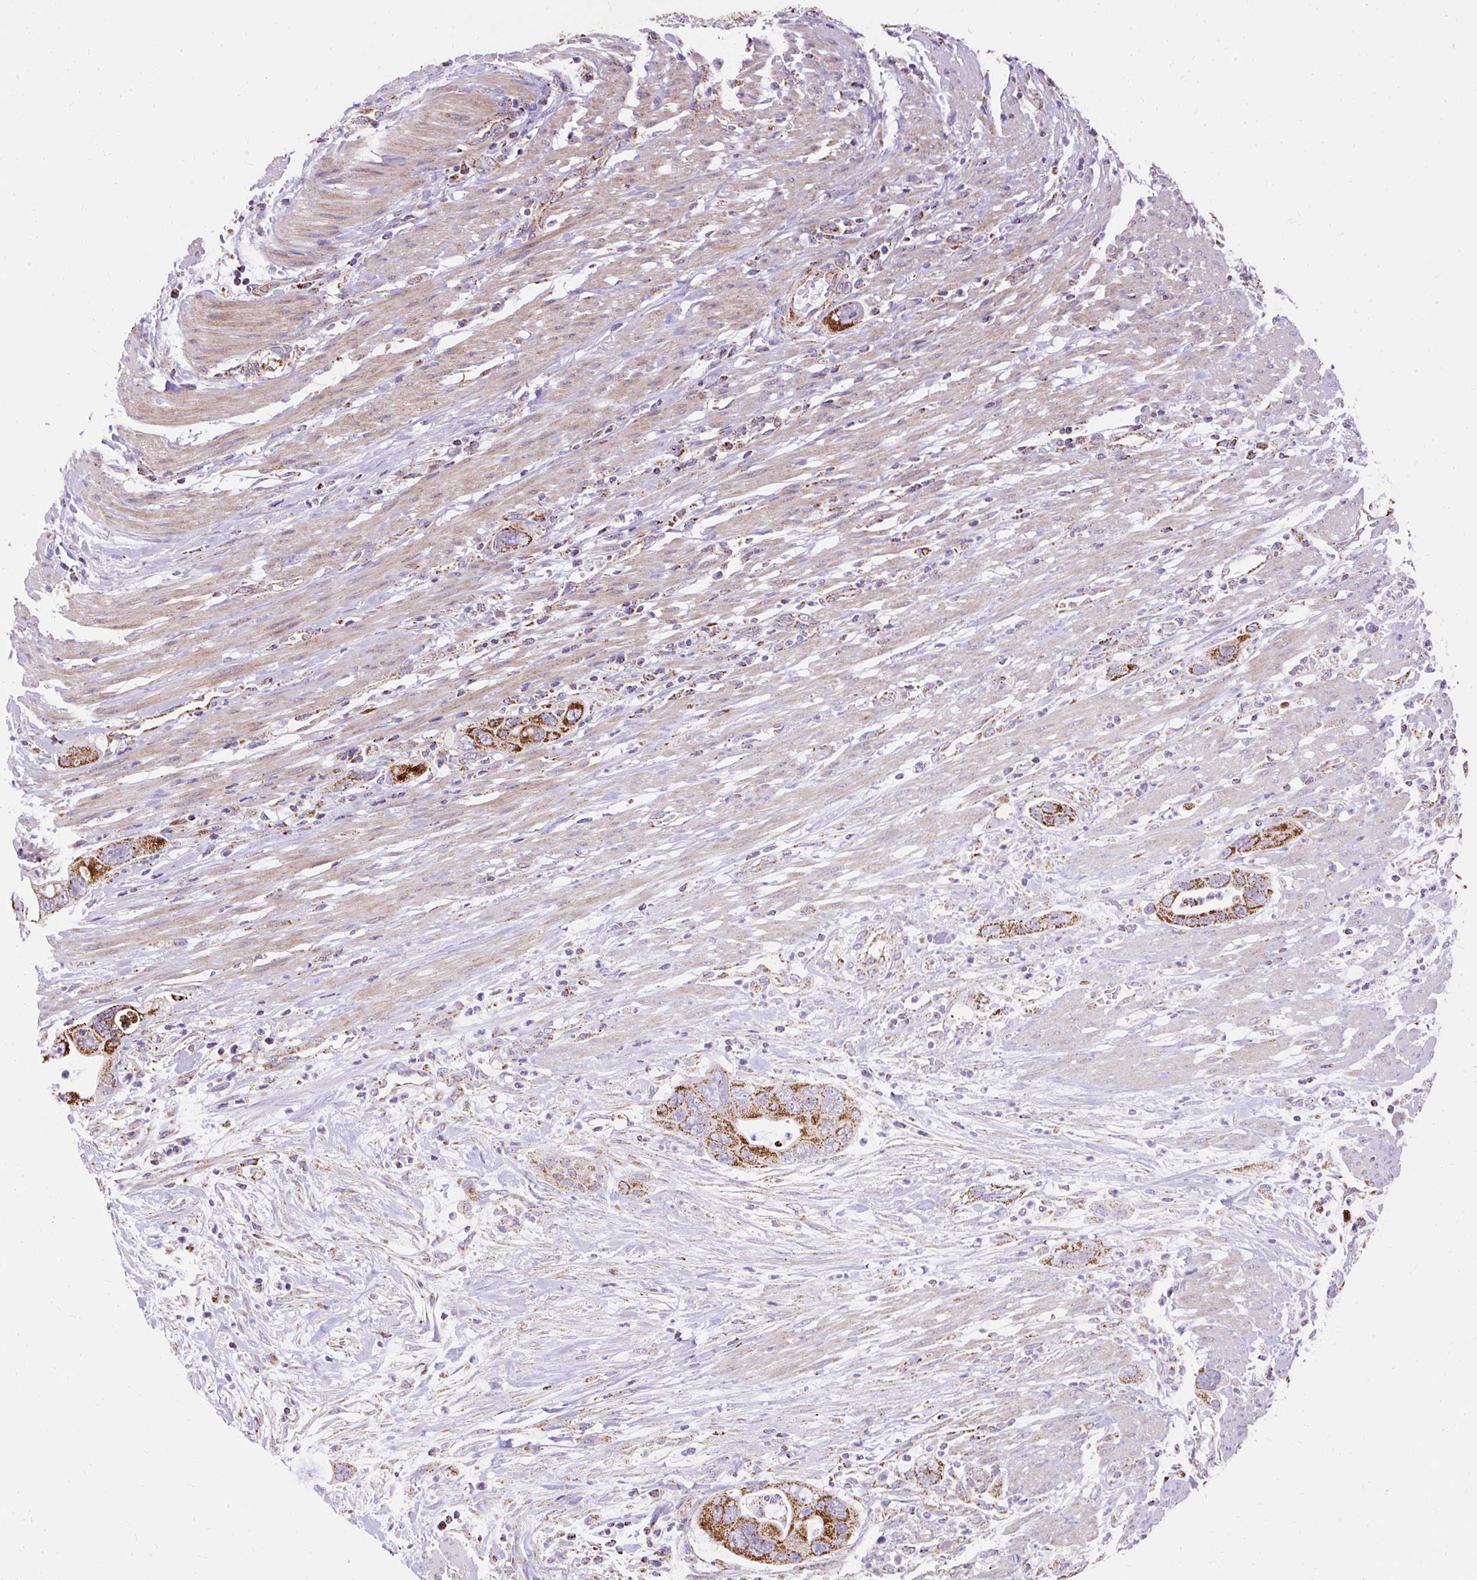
{"staining": {"intensity": "moderate", "quantity": ">75%", "location": "cytoplasmic/membranous"}, "tissue": "pancreatic cancer", "cell_type": "Tumor cells", "image_type": "cancer", "snomed": [{"axis": "morphology", "description": "Adenocarcinoma, NOS"}, {"axis": "topography", "description": "Pancreas"}], "caption": "Pancreatic adenocarcinoma tissue displays moderate cytoplasmic/membranous positivity in about >75% of tumor cells", "gene": "CEP290", "patient": {"sex": "female", "age": 71}}